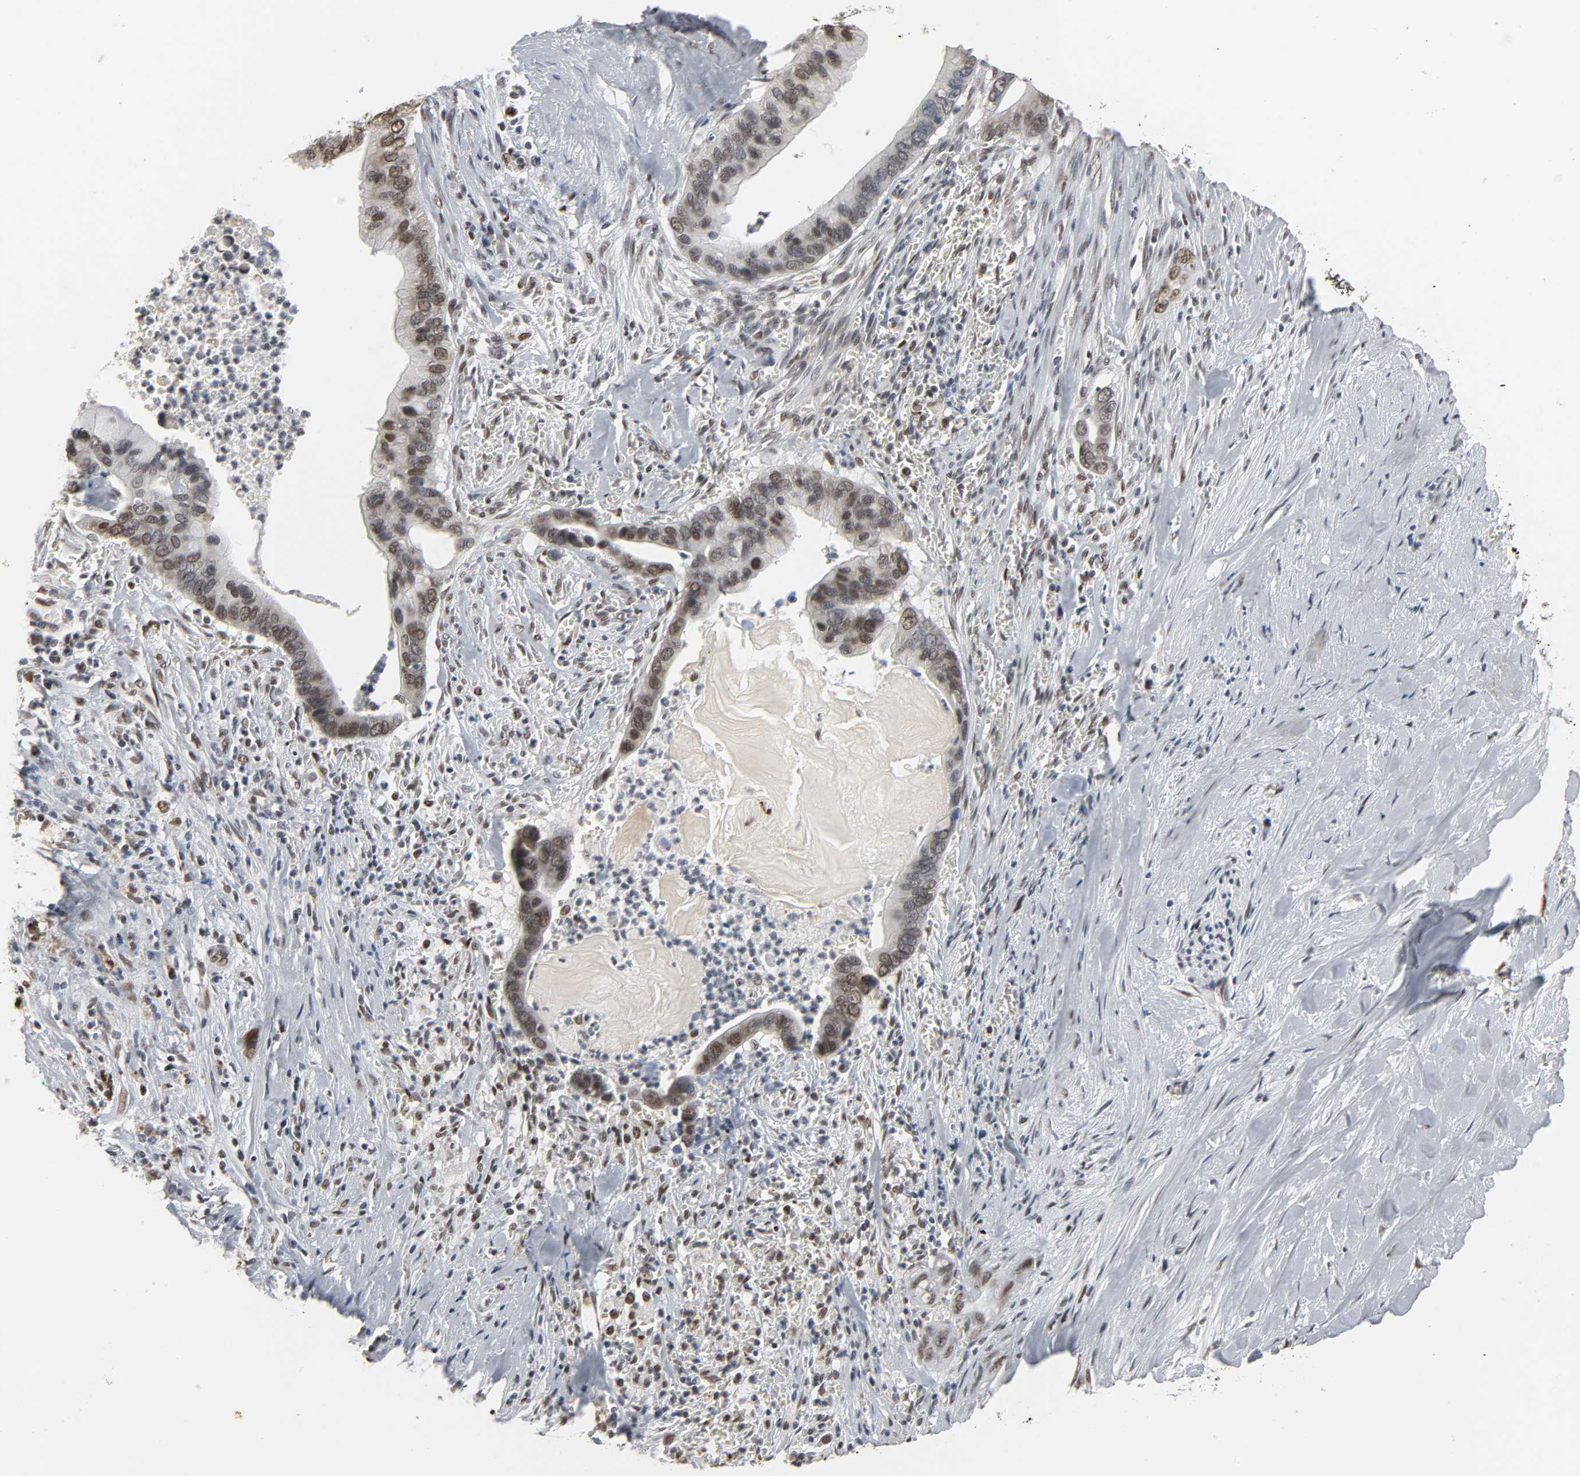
{"staining": {"intensity": "weak", "quantity": ">75%", "location": "nuclear"}, "tissue": "pancreatic cancer", "cell_type": "Tumor cells", "image_type": "cancer", "snomed": [{"axis": "morphology", "description": "Adenocarcinoma, NOS"}, {"axis": "topography", "description": "Pancreas"}], "caption": "IHC histopathology image of human pancreatic adenocarcinoma stained for a protein (brown), which demonstrates low levels of weak nuclear expression in about >75% of tumor cells.", "gene": "DAZAP1", "patient": {"sex": "male", "age": 59}}